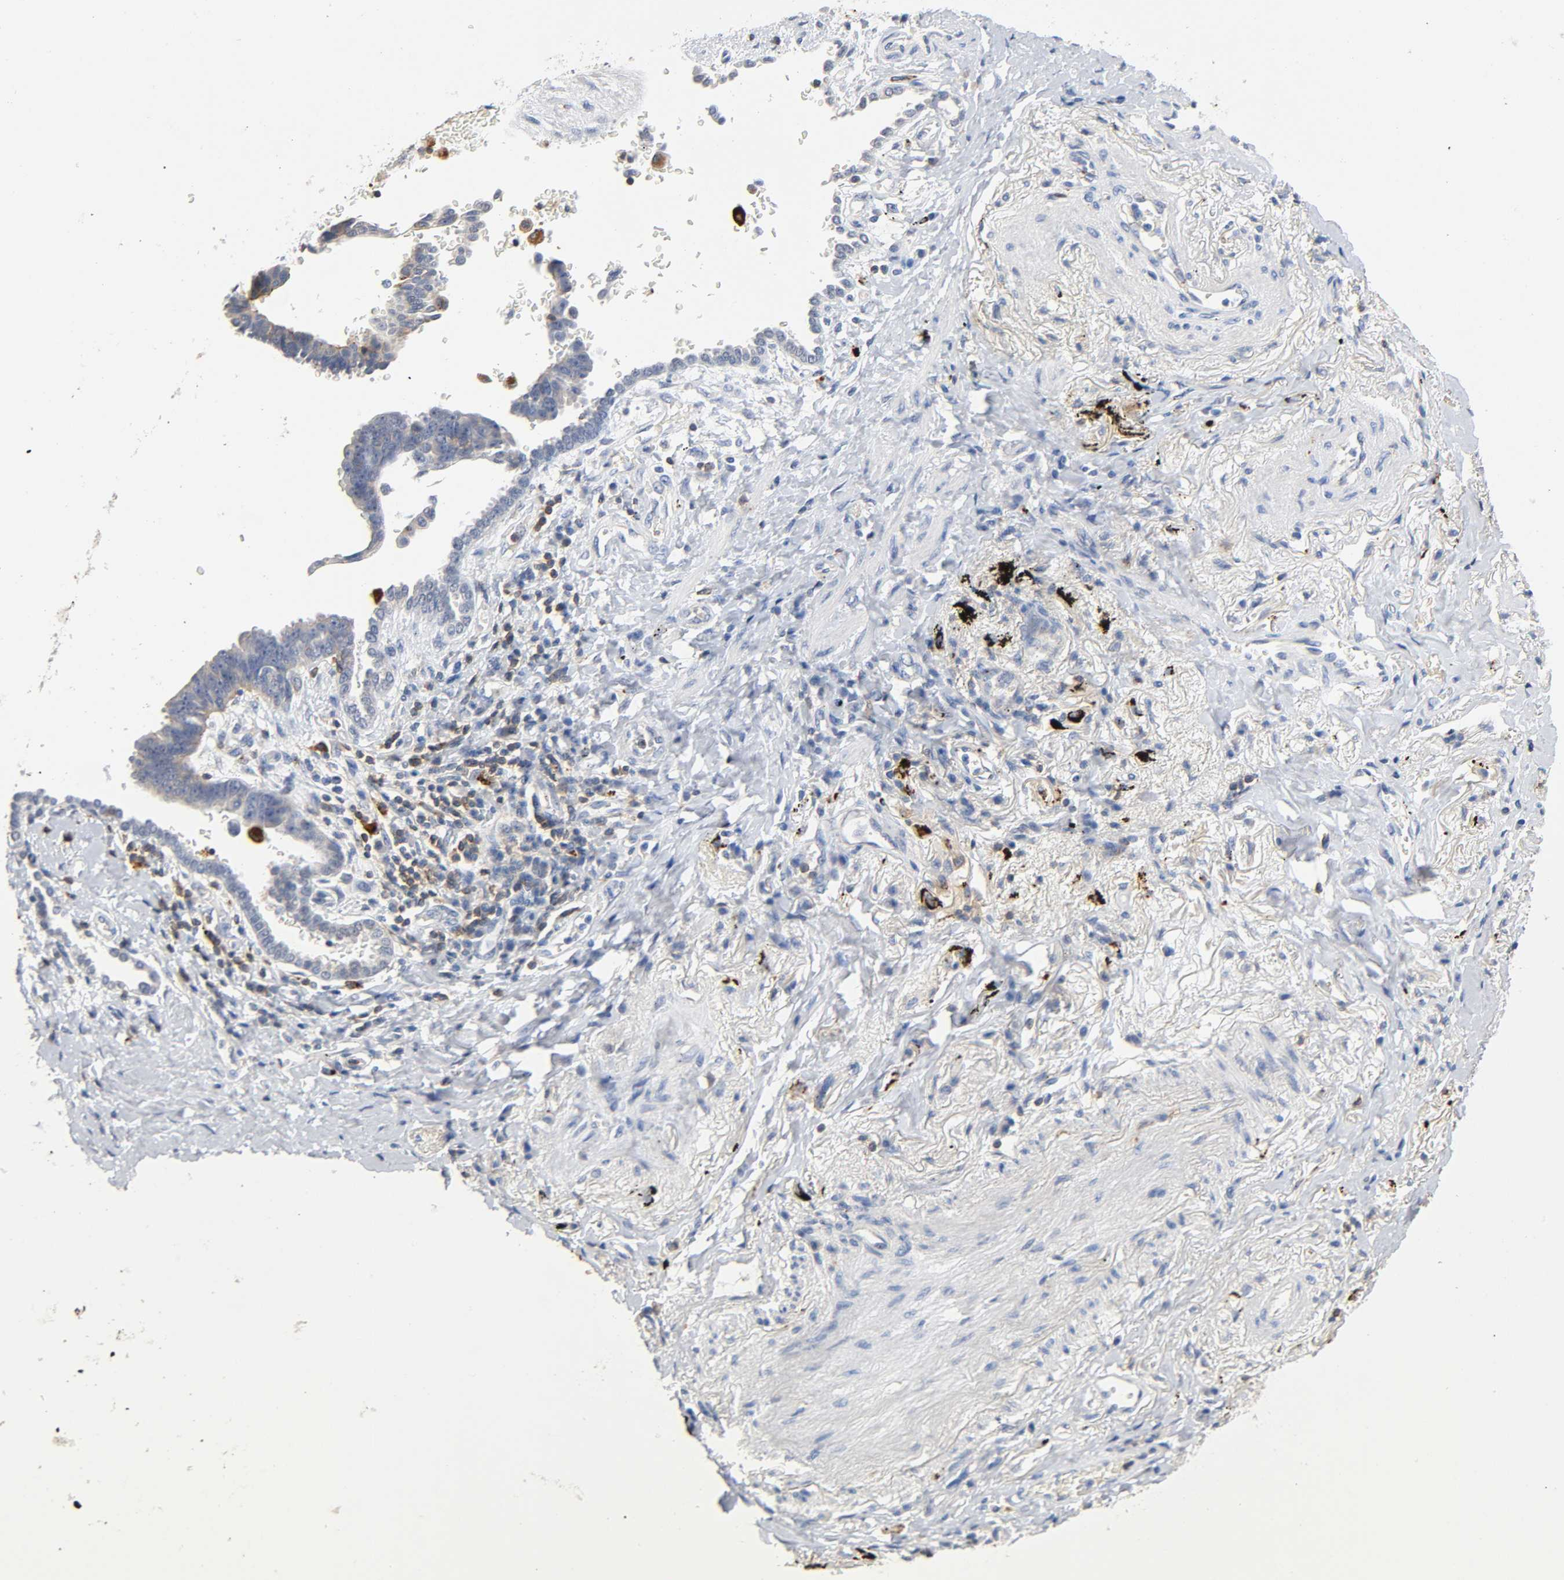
{"staining": {"intensity": "weak", "quantity": "25%-75%", "location": "cytoplasmic/membranous"}, "tissue": "lung cancer", "cell_type": "Tumor cells", "image_type": "cancer", "snomed": [{"axis": "morphology", "description": "Adenocarcinoma, NOS"}, {"axis": "topography", "description": "Lung"}], "caption": "Protein expression analysis of human lung cancer (adenocarcinoma) reveals weak cytoplasmic/membranous expression in about 25%-75% of tumor cells.", "gene": "UCKL1", "patient": {"sex": "female", "age": 64}}